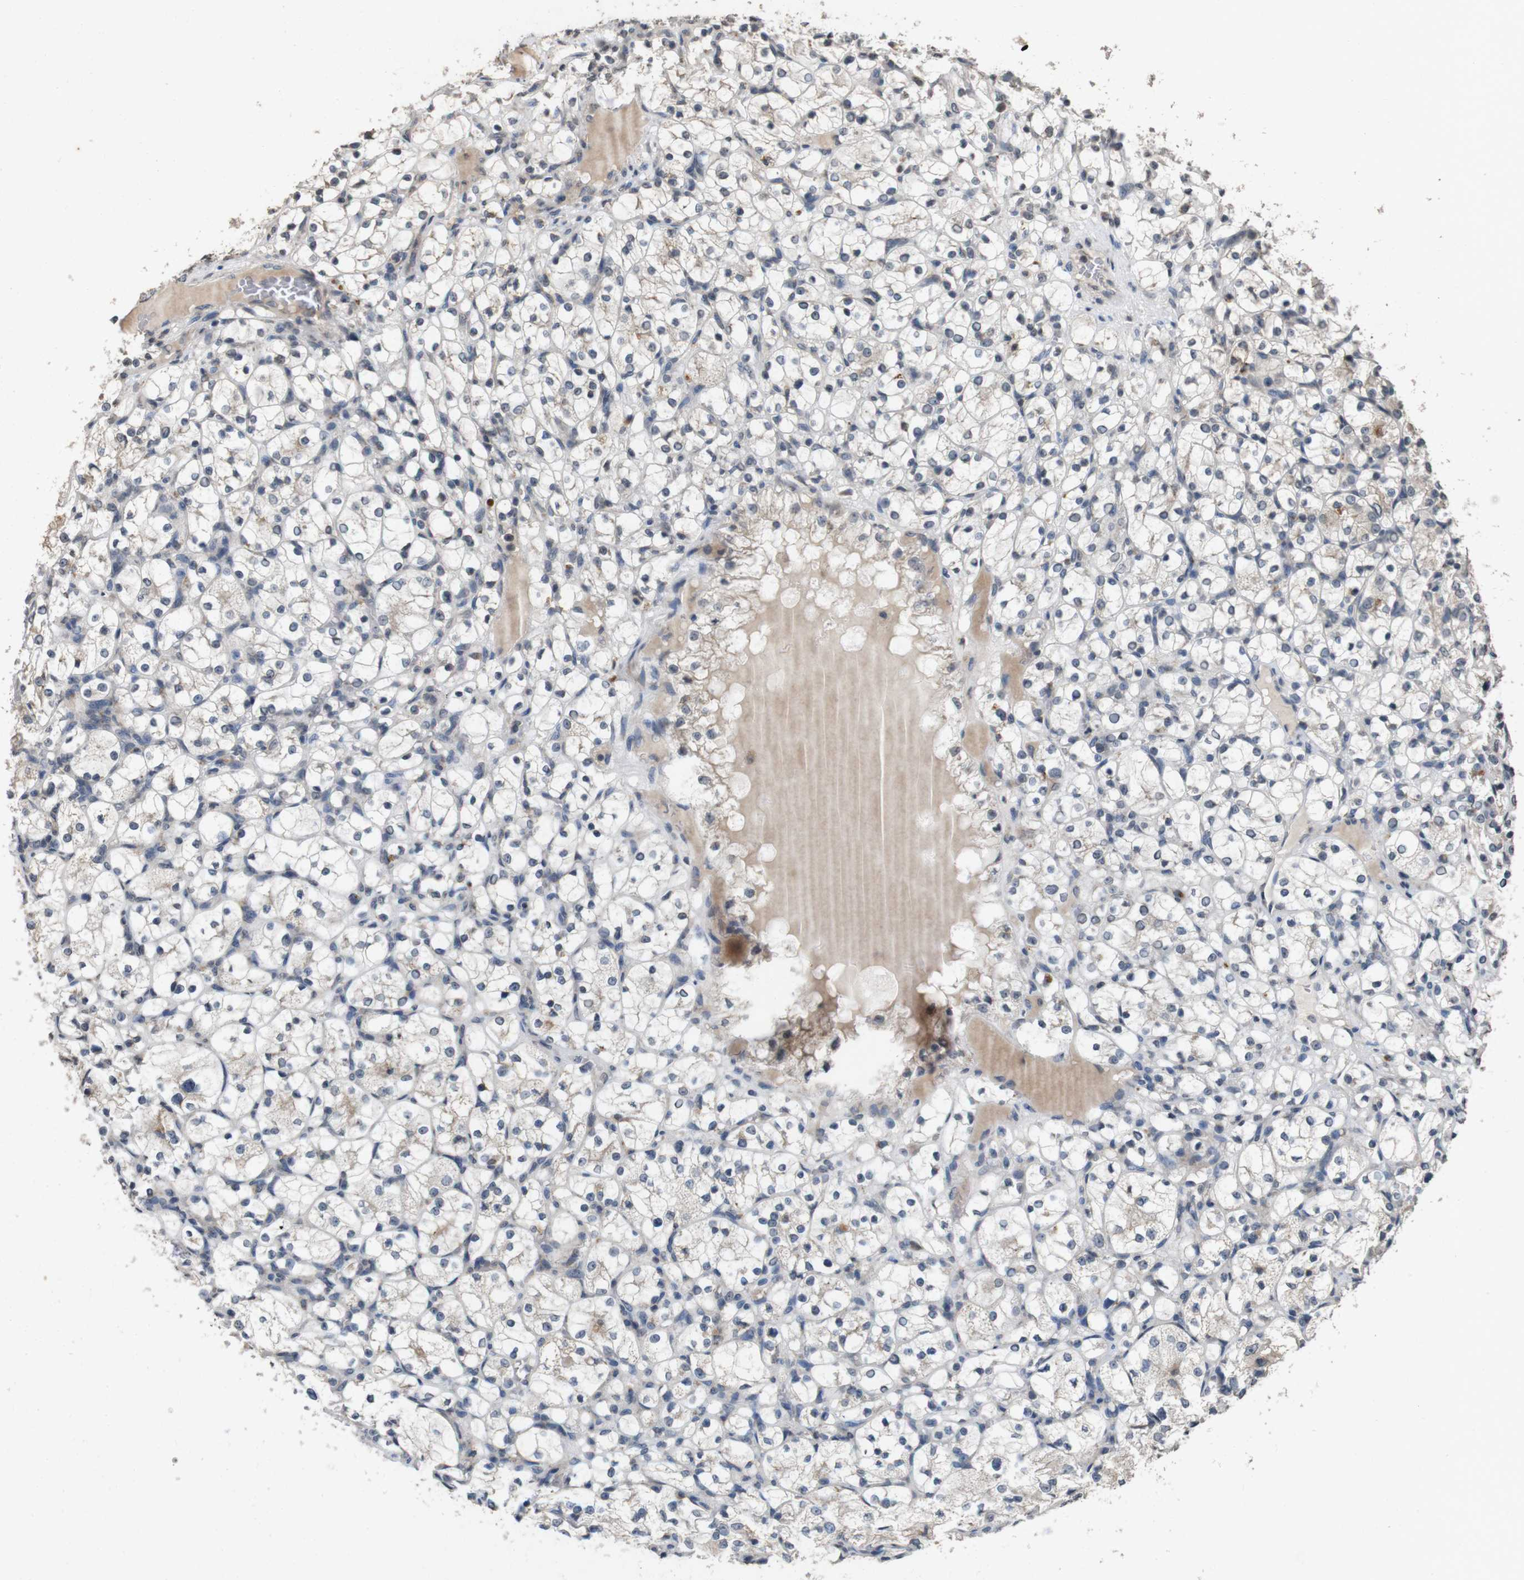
{"staining": {"intensity": "weak", "quantity": "25%-75%", "location": "cytoplasmic/membranous,nuclear"}, "tissue": "renal cancer", "cell_type": "Tumor cells", "image_type": "cancer", "snomed": [{"axis": "morphology", "description": "Adenocarcinoma, NOS"}, {"axis": "topography", "description": "Kidney"}], "caption": "IHC staining of renal cancer (adenocarcinoma), which exhibits low levels of weak cytoplasmic/membranous and nuclear positivity in about 25%-75% of tumor cells indicating weak cytoplasmic/membranous and nuclear protein expression. The staining was performed using DAB (3,3'-diaminobenzidine) (brown) for protein detection and nuclei were counterstained in hematoxylin (blue).", "gene": "SORL1", "patient": {"sex": "female", "age": 69}}